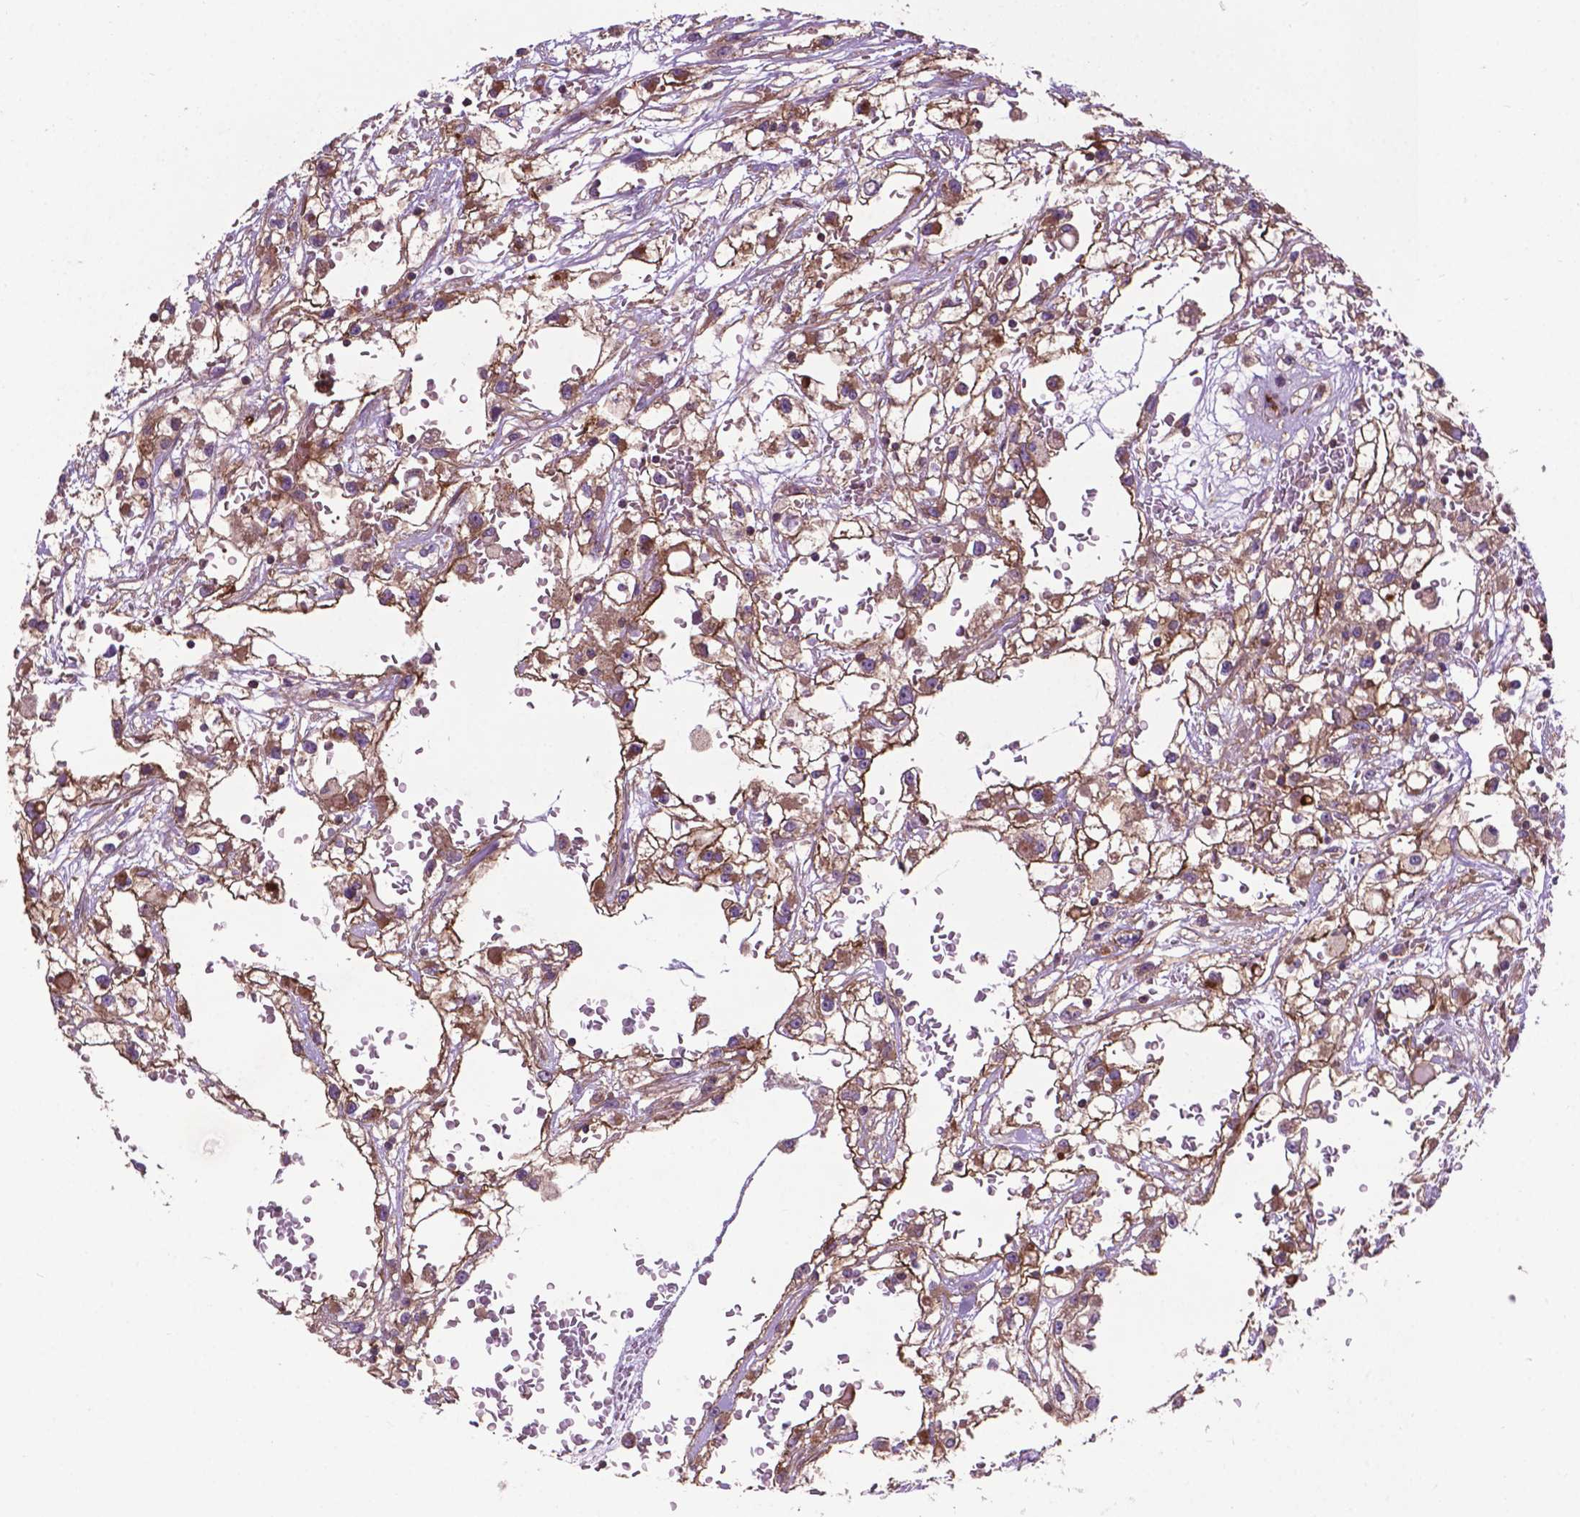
{"staining": {"intensity": "moderate", "quantity": ">75%", "location": "cytoplasmic/membranous,nuclear"}, "tissue": "renal cancer", "cell_type": "Tumor cells", "image_type": "cancer", "snomed": [{"axis": "morphology", "description": "Adenocarcinoma, NOS"}, {"axis": "topography", "description": "Kidney"}], "caption": "A photomicrograph of human adenocarcinoma (renal) stained for a protein demonstrates moderate cytoplasmic/membranous and nuclear brown staining in tumor cells.", "gene": "SPNS2", "patient": {"sex": "male", "age": 59}}